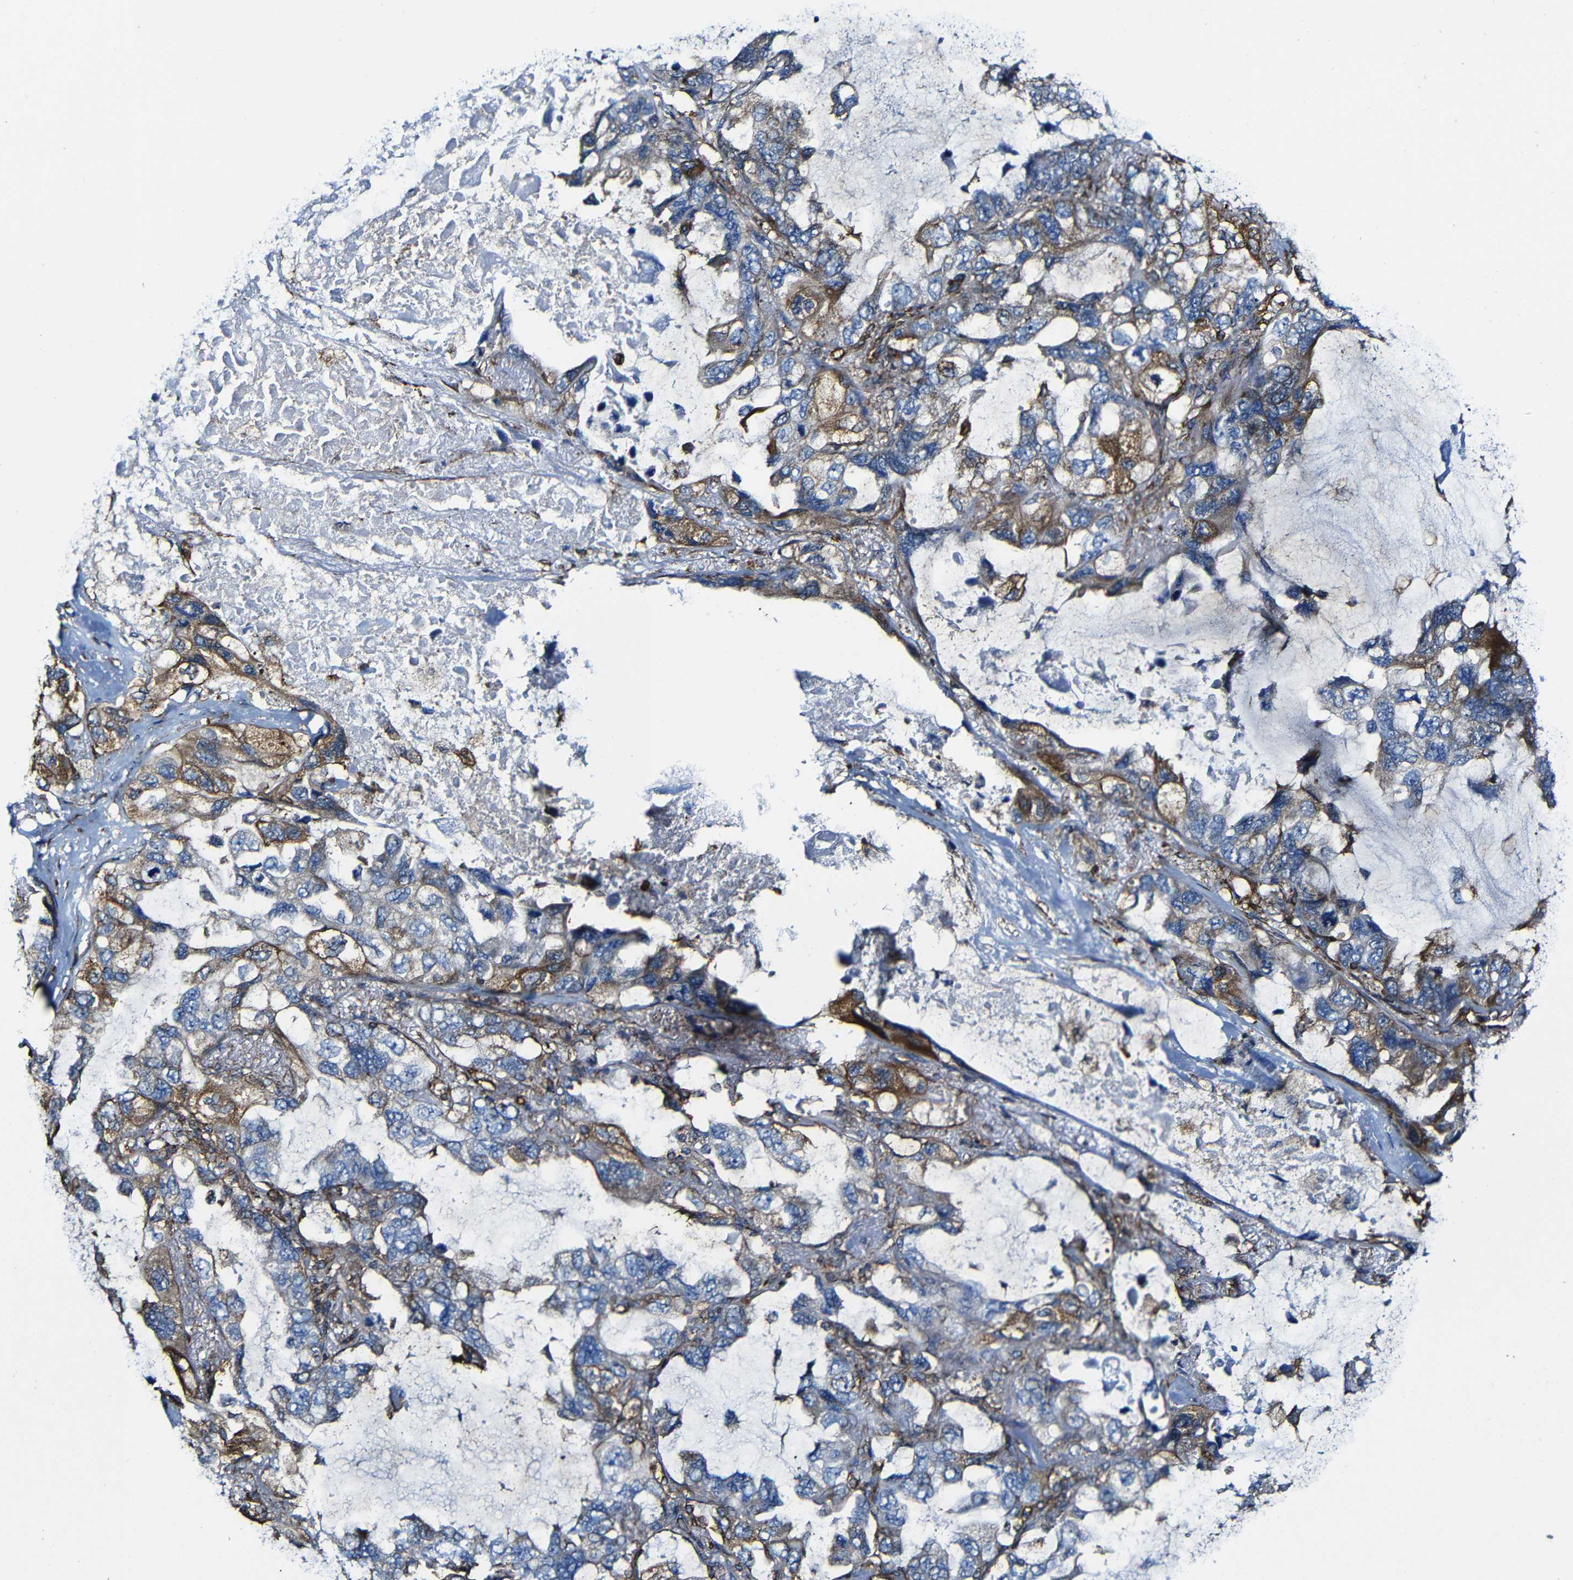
{"staining": {"intensity": "moderate", "quantity": "25%-75%", "location": "cytoplasmic/membranous"}, "tissue": "lung cancer", "cell_type": "Tumor cells", "image_type": "cancer", "snomed": [{"axis": "morphology", "description": "Squamous cell carcinoma, NOS"}, {"axis": "topography", "description": "Lung"}], "caption": "A micrograph showing moderate cytoplasmic/membranous expression in approximately 25%-75% of tumor cells in lung squamous cell carcinoma, as visualized by brown immunohistochemical staining.", "gene": "MSN", "patient": {"sex": "female", "age": 73}}